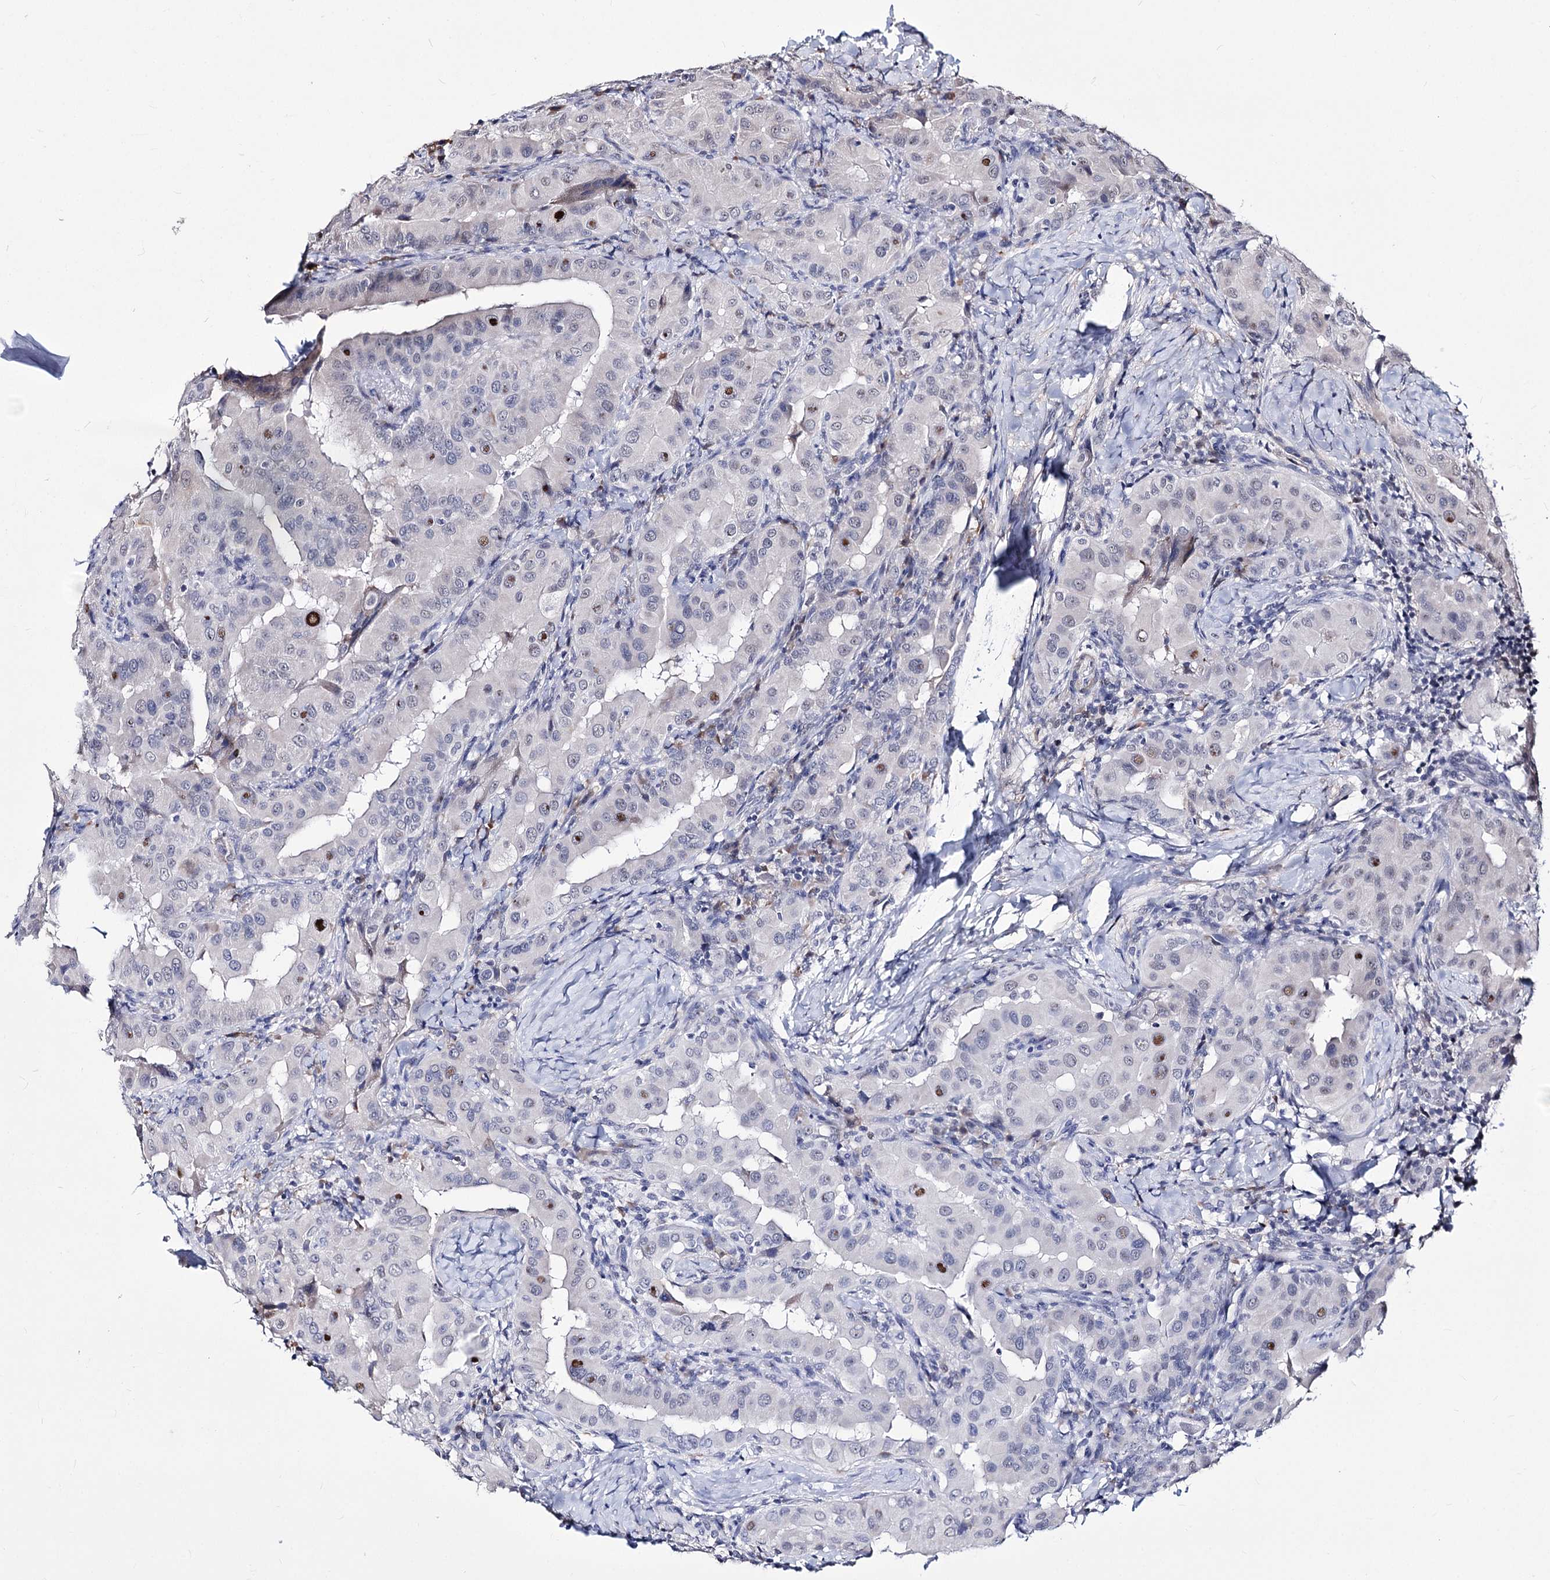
{"staining": {"intensity": "moderate", "quantity": "<25%", "location": "nuclear"}, "tissue": "thyroid cancer", "cell_type": "Tumor cells", "image_type": "cancer", "snomed": [{"axis": "morphology", "description": "Papillary adenocarcinoma, NOS"}, {"axis": "topography", "description": "Thyroid gland"}], "caption": "Protein expression analysis of thyroid papillary adenocarcinoma reveals moderate nuclear expression in about <25% of tumor cells. (DAB = brown stain, brightfield microscopy at high magnification).", "gene": "PPRC1", "patient": {"sex": "male", "age": 33}}